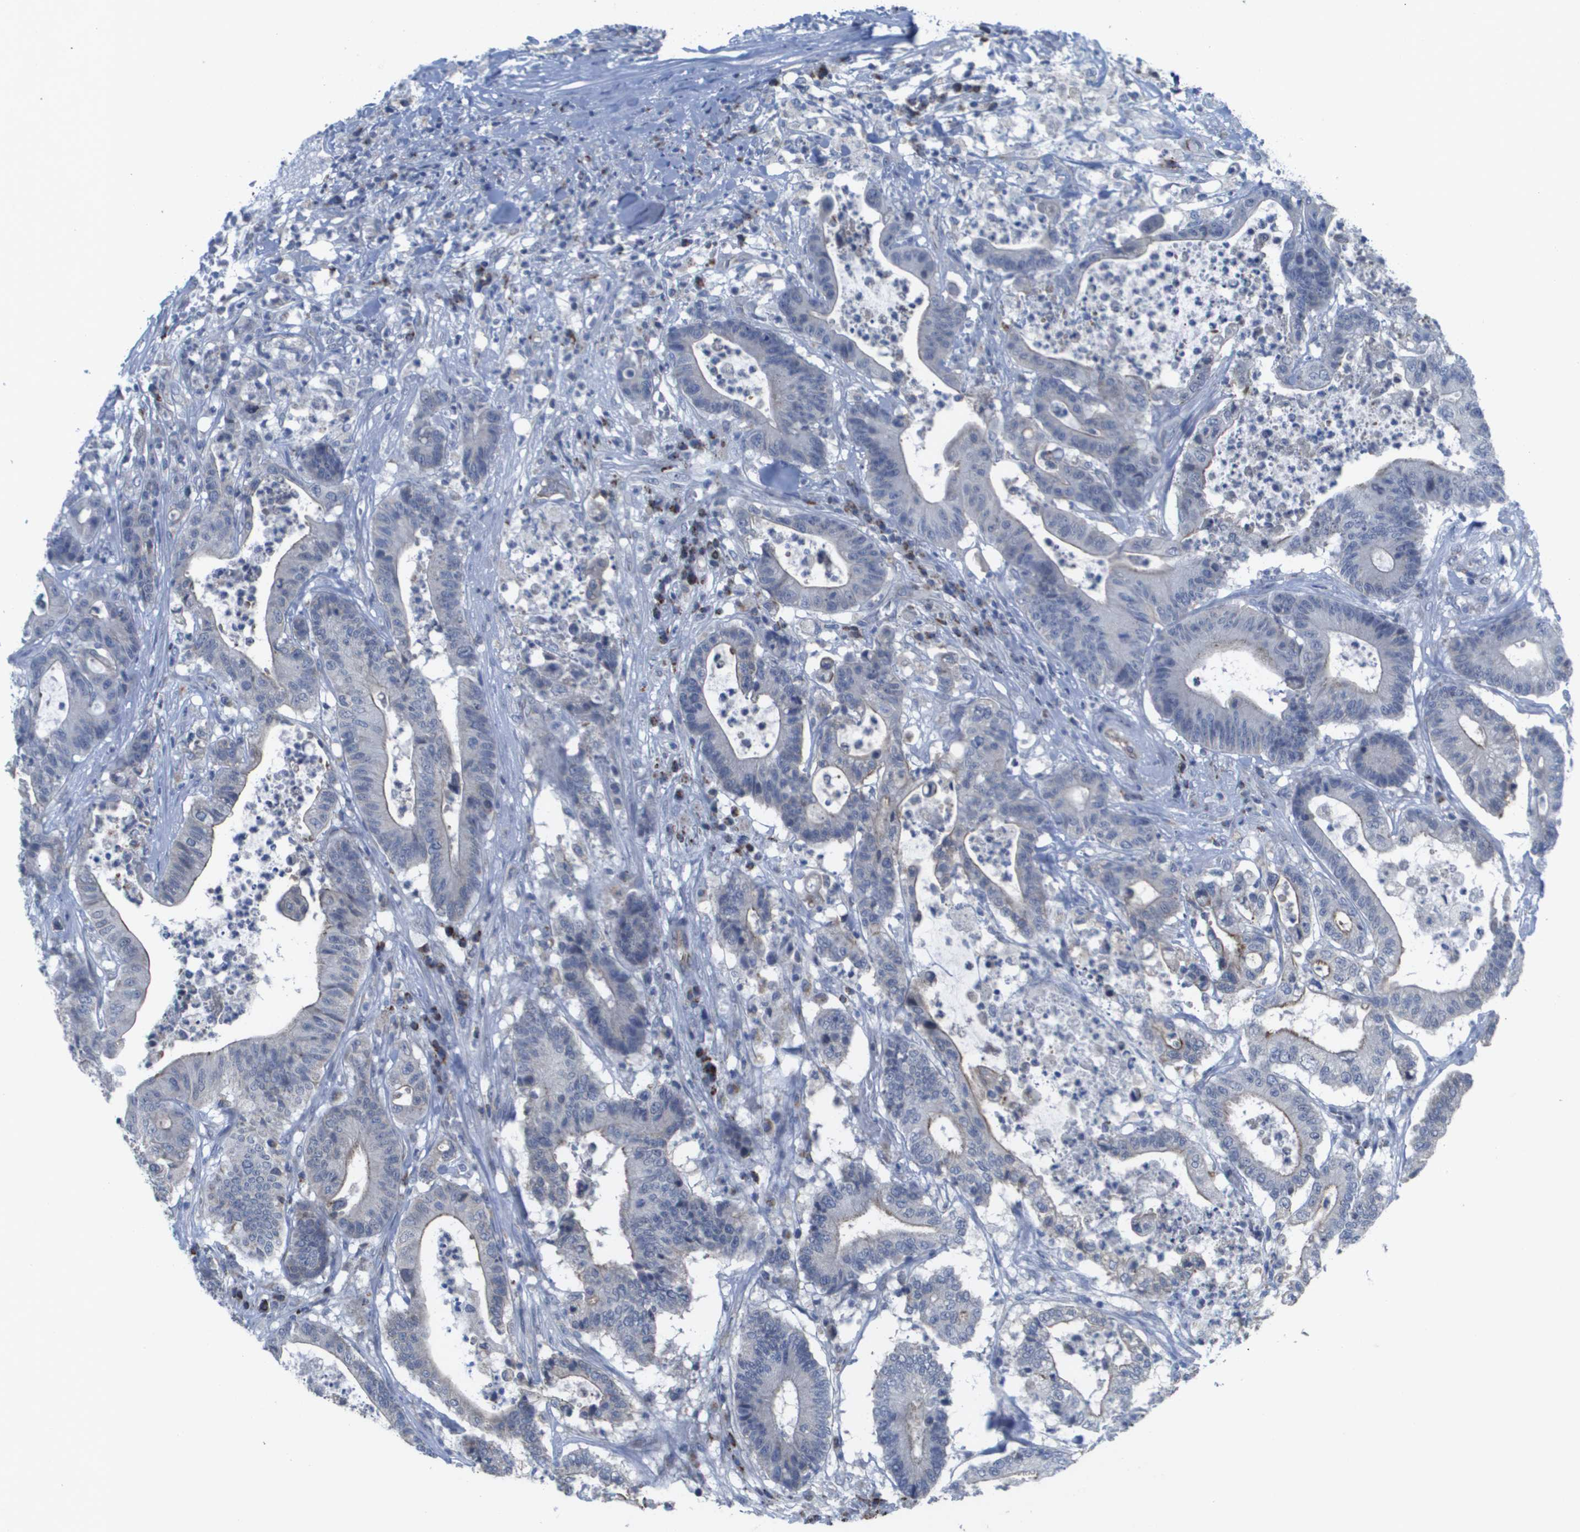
{"staining": {"intensity": "moderate", "quantity": "25%-75%", "location": "cytoplasmic/membranous"}, "tissue": "colorectal cancer", "cell_type": "Tumor cells", "image_type": "cancer", "snomed": [{"axis": "morphology", "description": "Adenocarcinoma, NOS"}, {"axis": "topography", "description": "Colon"}], "caption": "Immunohistochemistry image of neoplastic tissue: colorectal cancer stained using IHC displays medium levels of moderate protein expression localized specifically in the cytoplasmic/membranous of tumor cells, appearing as a cytoplasmic/membranous brown color.", "gene": "TMEM223", "patient": {"sex": "female", "age": 84}}